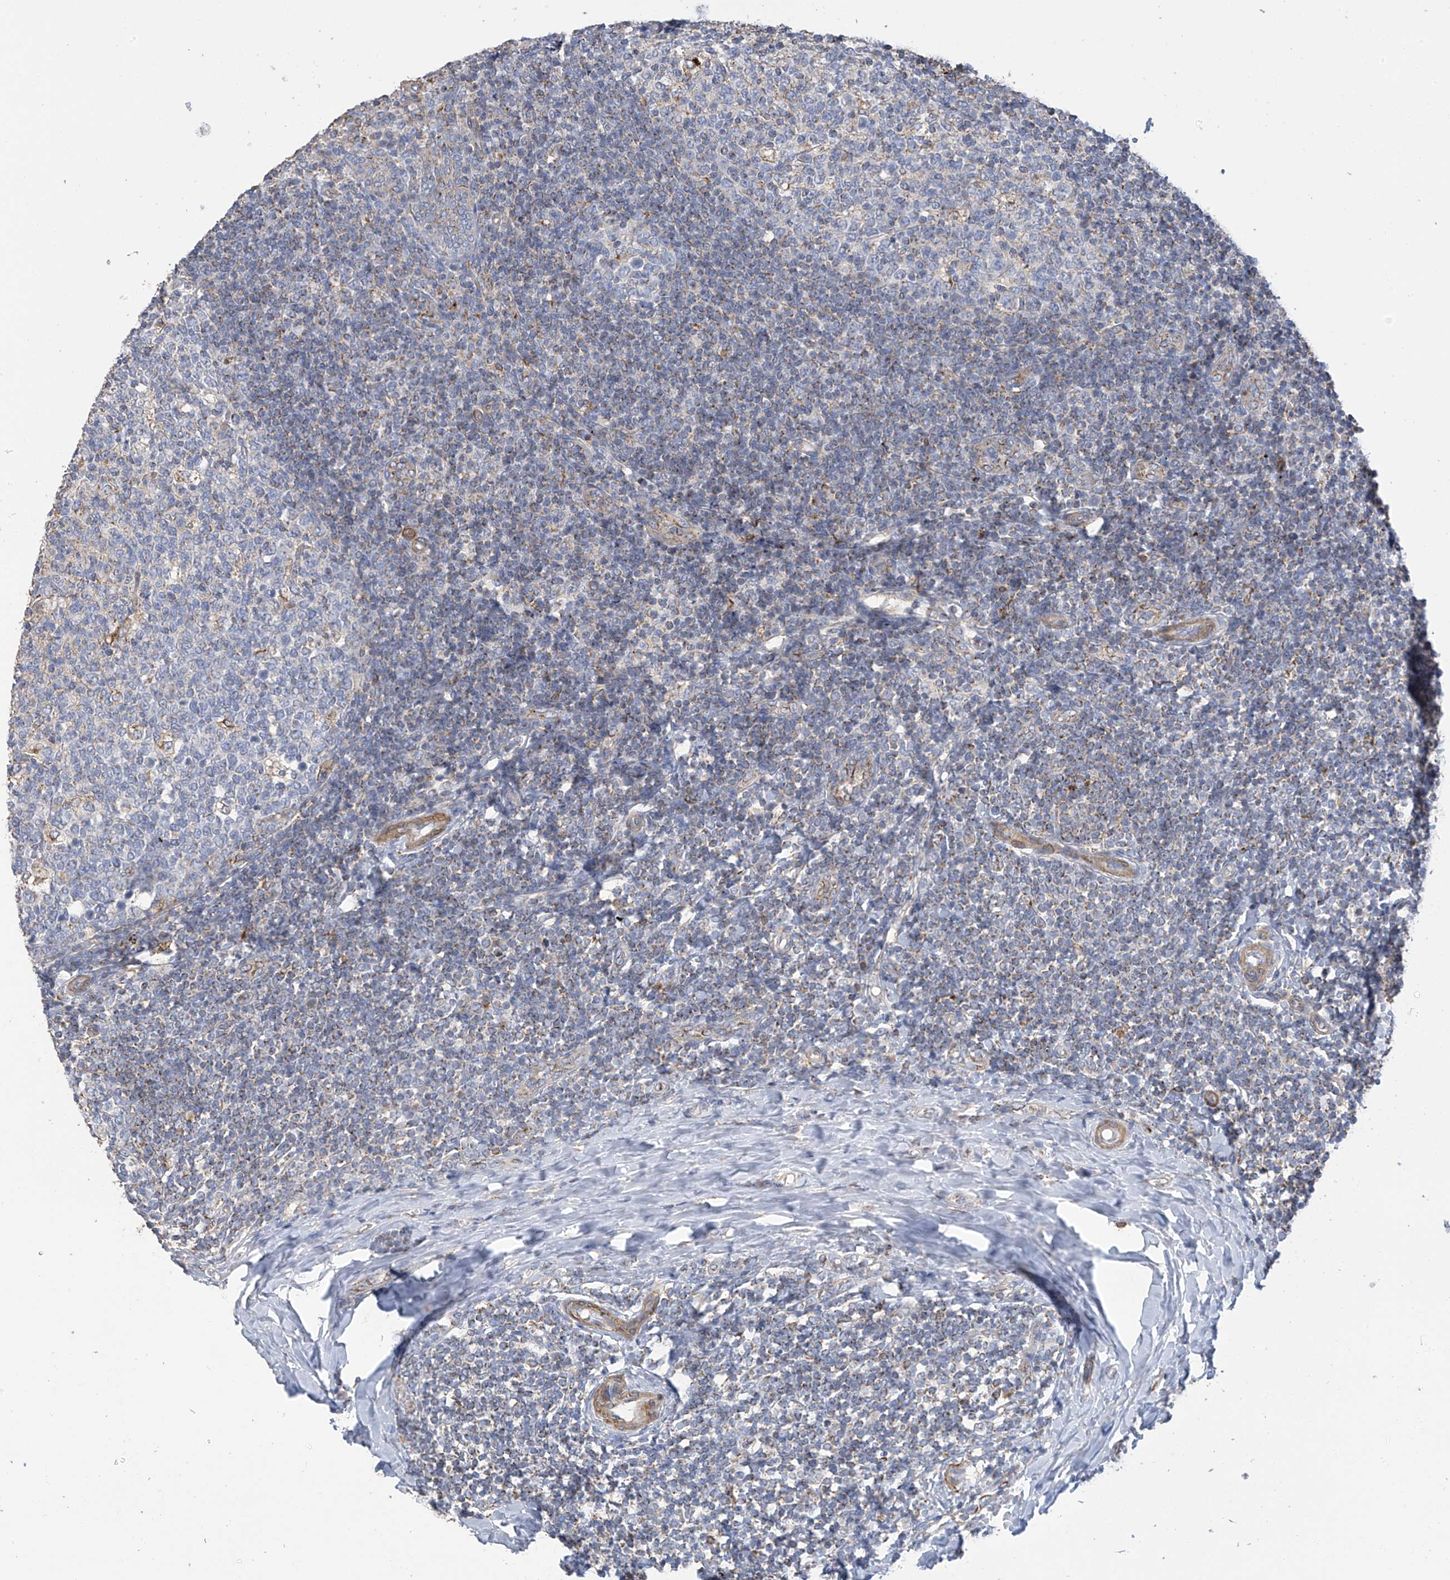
{"staining": {"intensity": "weak", "quantity": "<25%", "location": "cytoplasmic/membranous"}, "tissue": "tonsil", "cell_type": "Germinal center cells", "image_type": "normal", "snomed": [{"axis": "morphology", "description": "Normal tissue, NOS"}, {"axis": "topography", "description": "Tonsil"}], "caption": "IHC image of normal tonsil: human tonsil stained with DAB displays no significant protein staining in germinal center cells. The staining is performed using DAB brown chromogen with nuclei counter-stained in using hematoxylin.", "gene": "ITM2B", "patient": {"sex": "female", "age": 19}}